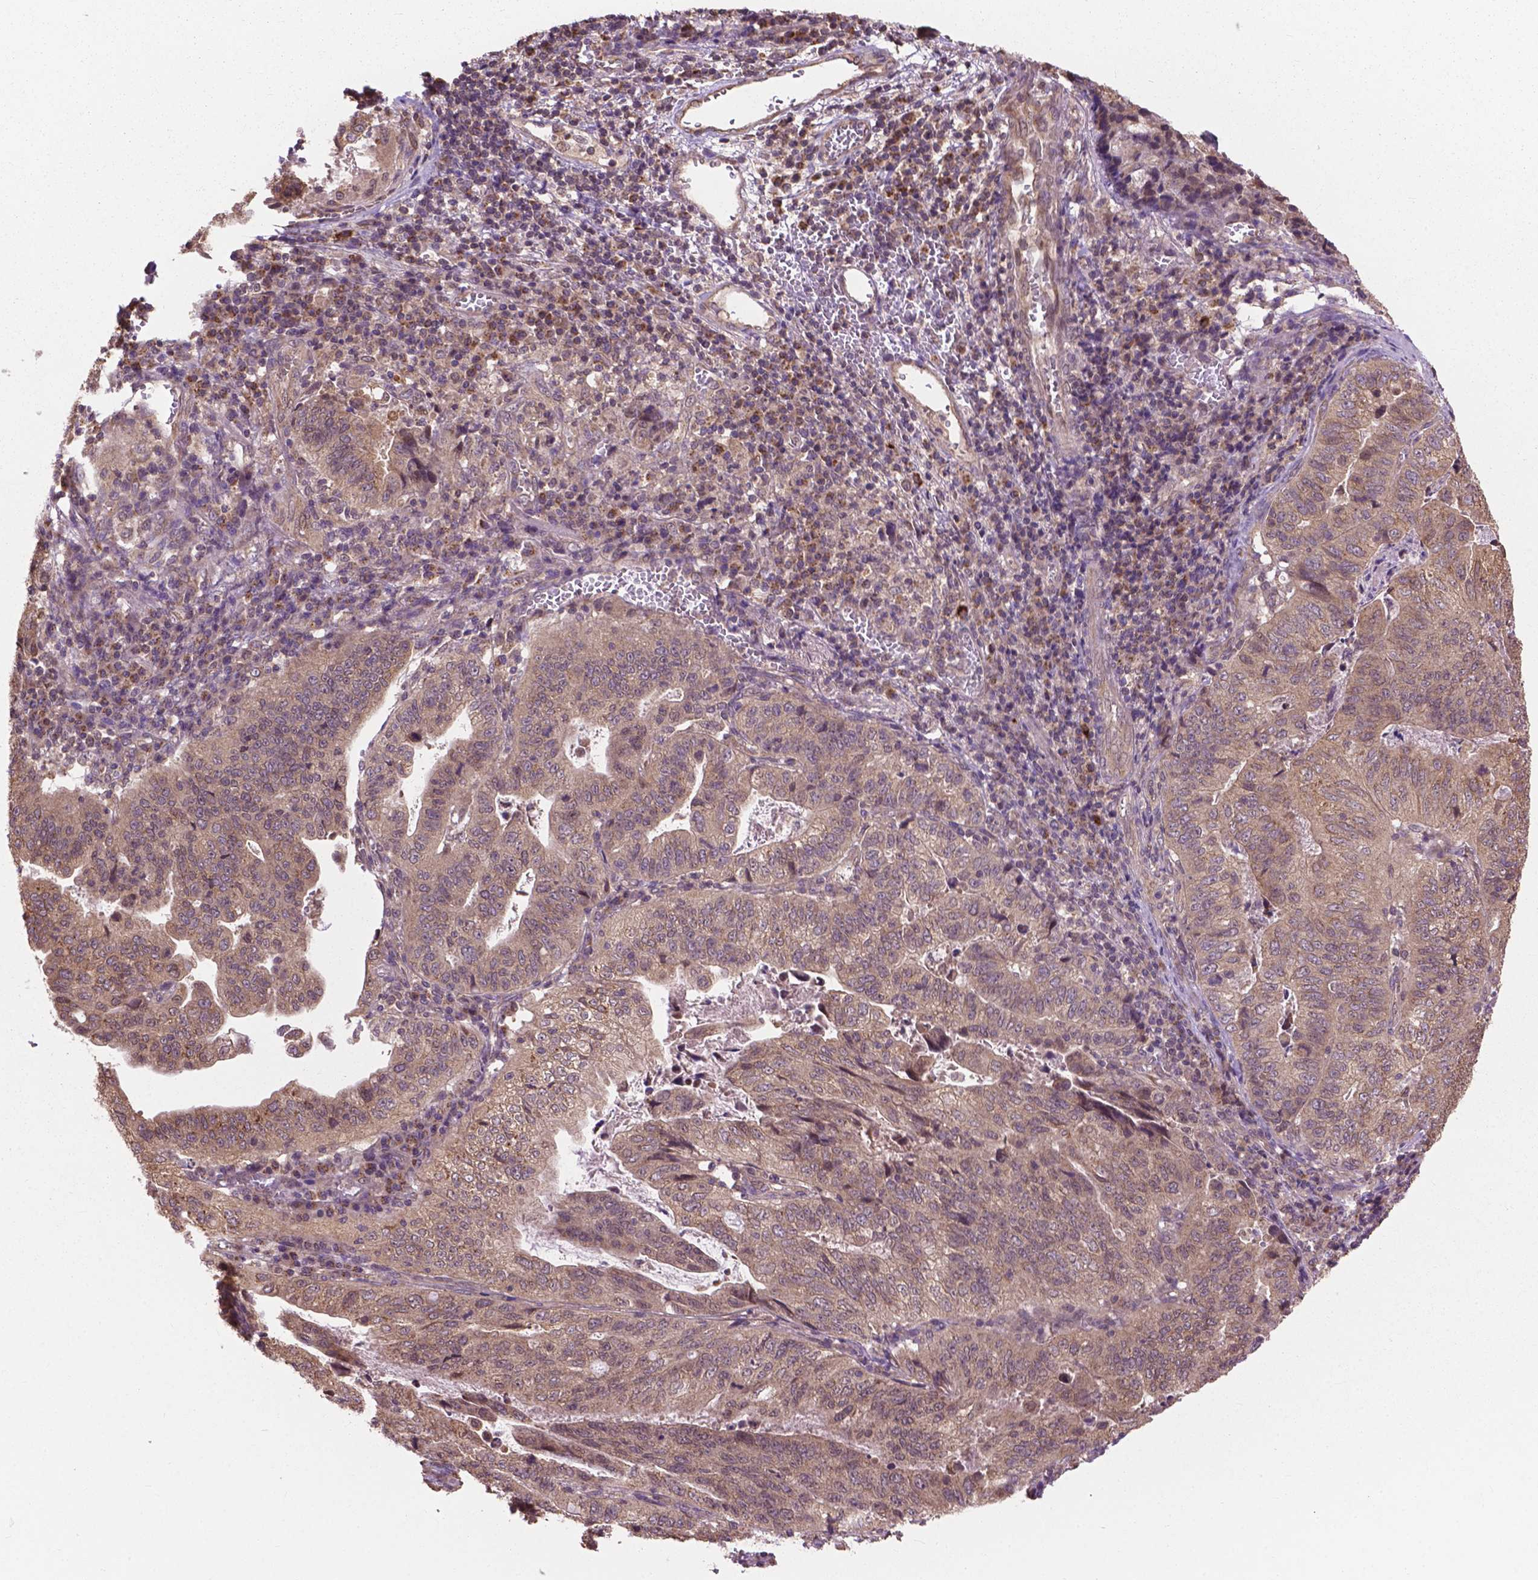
{"staining": {"intensity": "weak", "quantity": ">75%", "location": "cytoplasmic/membranous"}, "tissue": "stomach cancer", "cell_type": "Tumor cells", "image_type": "cancer", "snomed": [{"axis": "morphology", "description": "Adenocarcinoma, NOS"}, {"axis": "topography", "description": "Stomach, upper"}], "caption": "Stomach adenocarcinoma tissue exhibits weak cytoplasmic/membranous positivity in approximately >75% of tumor cells", "gene": "PPP1CB", "patient": {"sex": "female", "age": 67}}